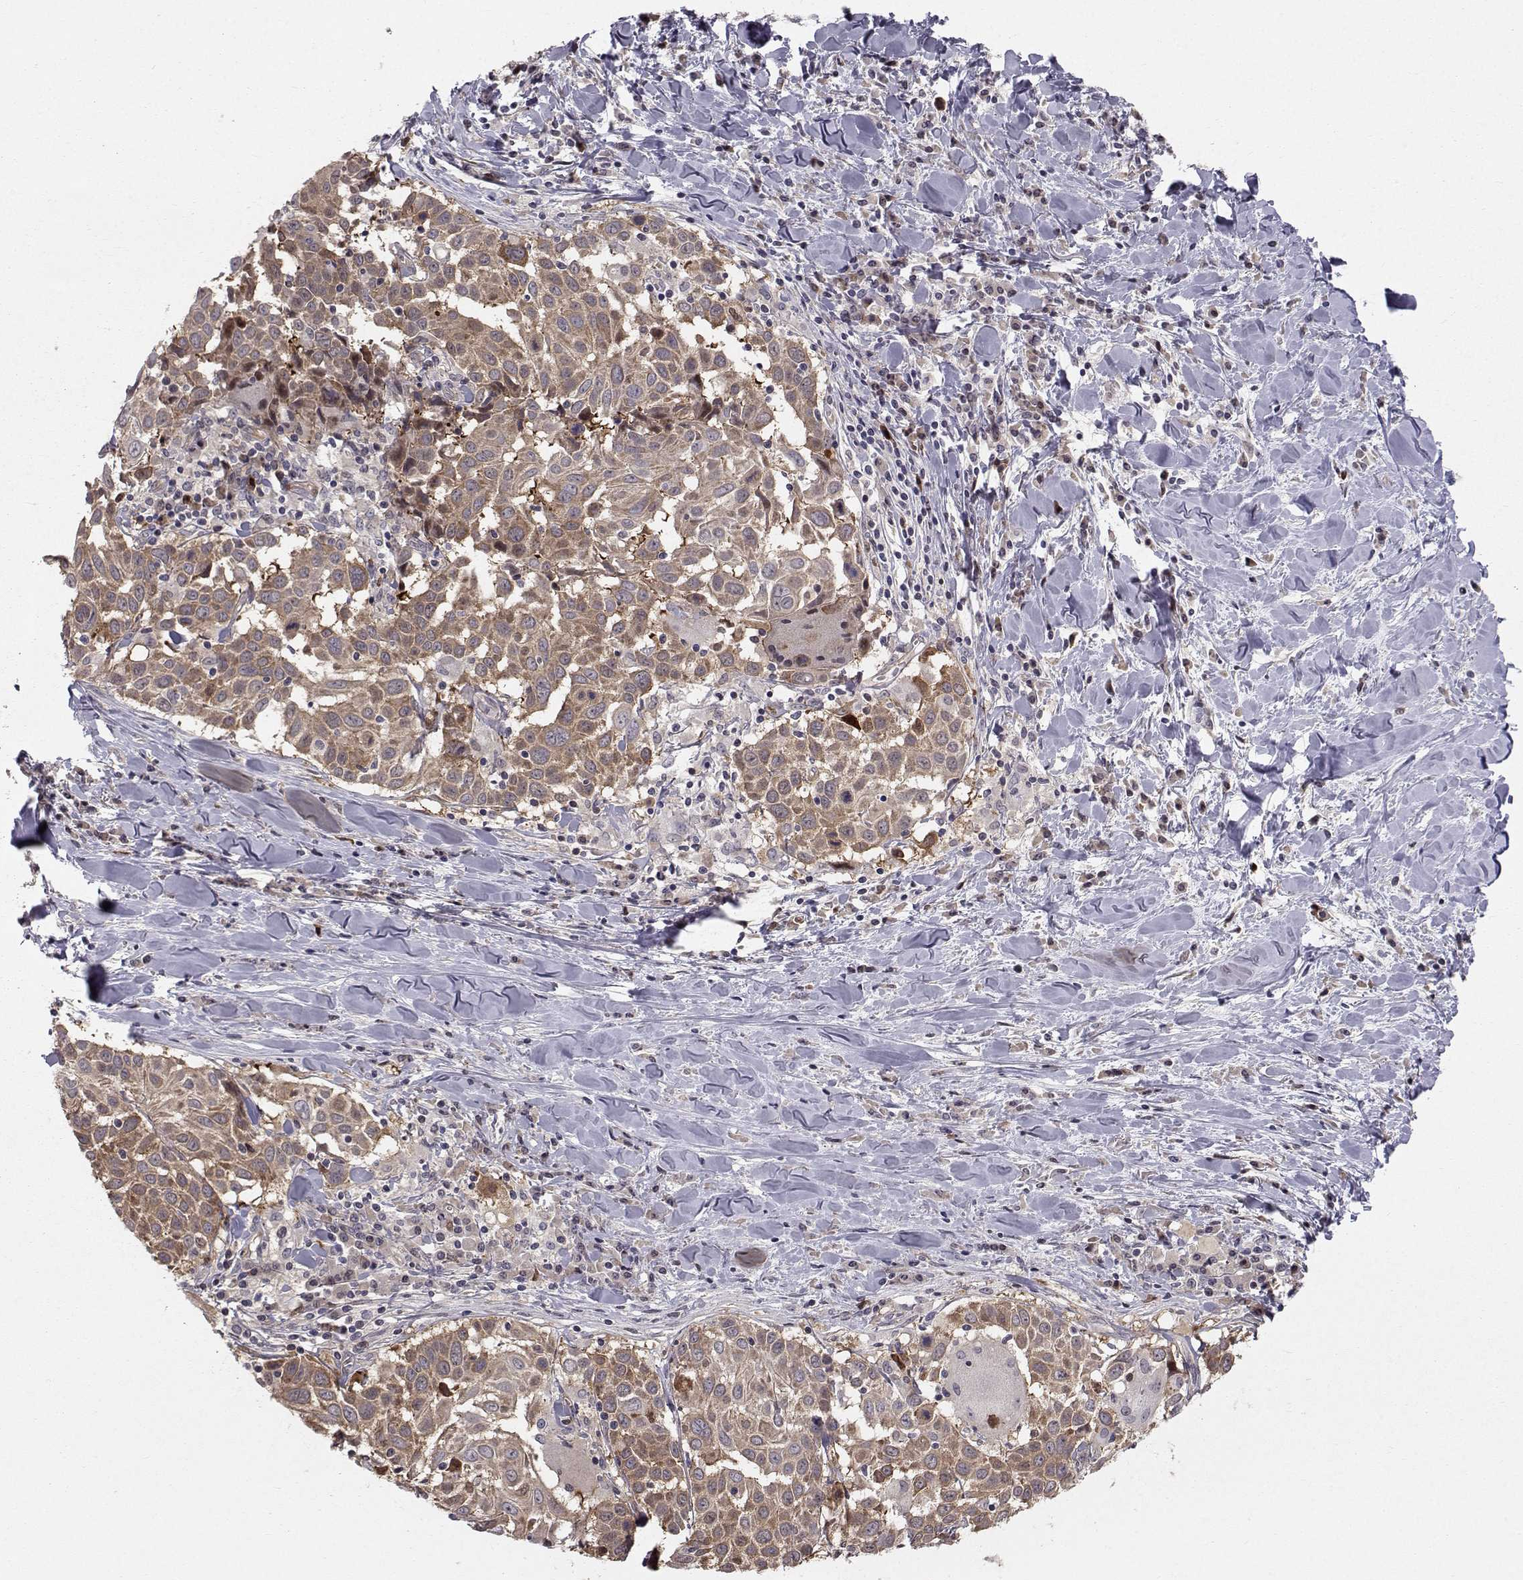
{"staining": {"intensity": "moderate", "quantity": ">75%", "location": "cytoplasmic/membranous"}, "tissue": "lung cancer", "cell_type": "Tumor cells", "image_type": "cancer", "snomed": [{"axis": "morphology", "description": "Squamous cell carcinoma, NOS"}, {"axis": "topography", "description": "Lung"}], "caption": "An image showing moderate cytoplasmic/membranous staining in about >75% of tumor cells in lung squamous cell carcinoma, as visualized by brown immunohistochemical staining.", "gene": "HSP90AB1", "patient": {"sex": "male", "age": 57}}